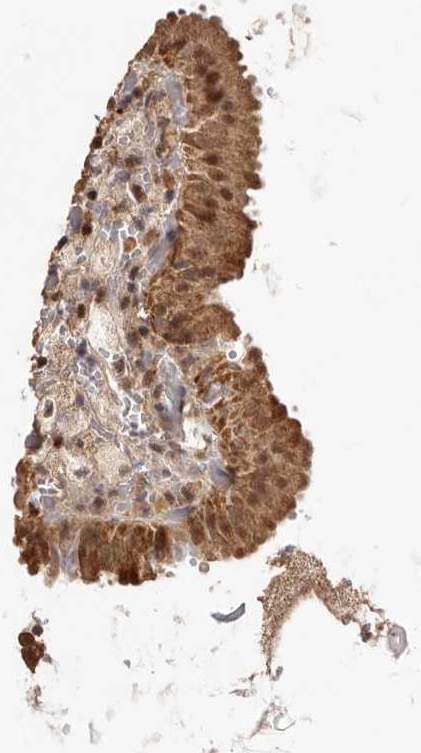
{"staining": {"intensity": "moderate", "quantity": ">75%", "location": "cytoplasmic/membranous,nuclear"}, "tissue": "gallbladder", "cell_type": "Glandular cells", "image_type": "normal", "snomed": [{"axis": "morphology", "description": "Normal tissue, NOS"}, {"axis": "topography", "description": "Gallbladder"}], "caption": "High-power microscopy captured an immunohistochemistry micrograph of benign gallbladder, revealing moderate cytoplasmic/membranous,nuclear expression in about >75% of glandular cells.", "gene": "SEC14L1", "patient": {"sex": "male", "age": 54}}